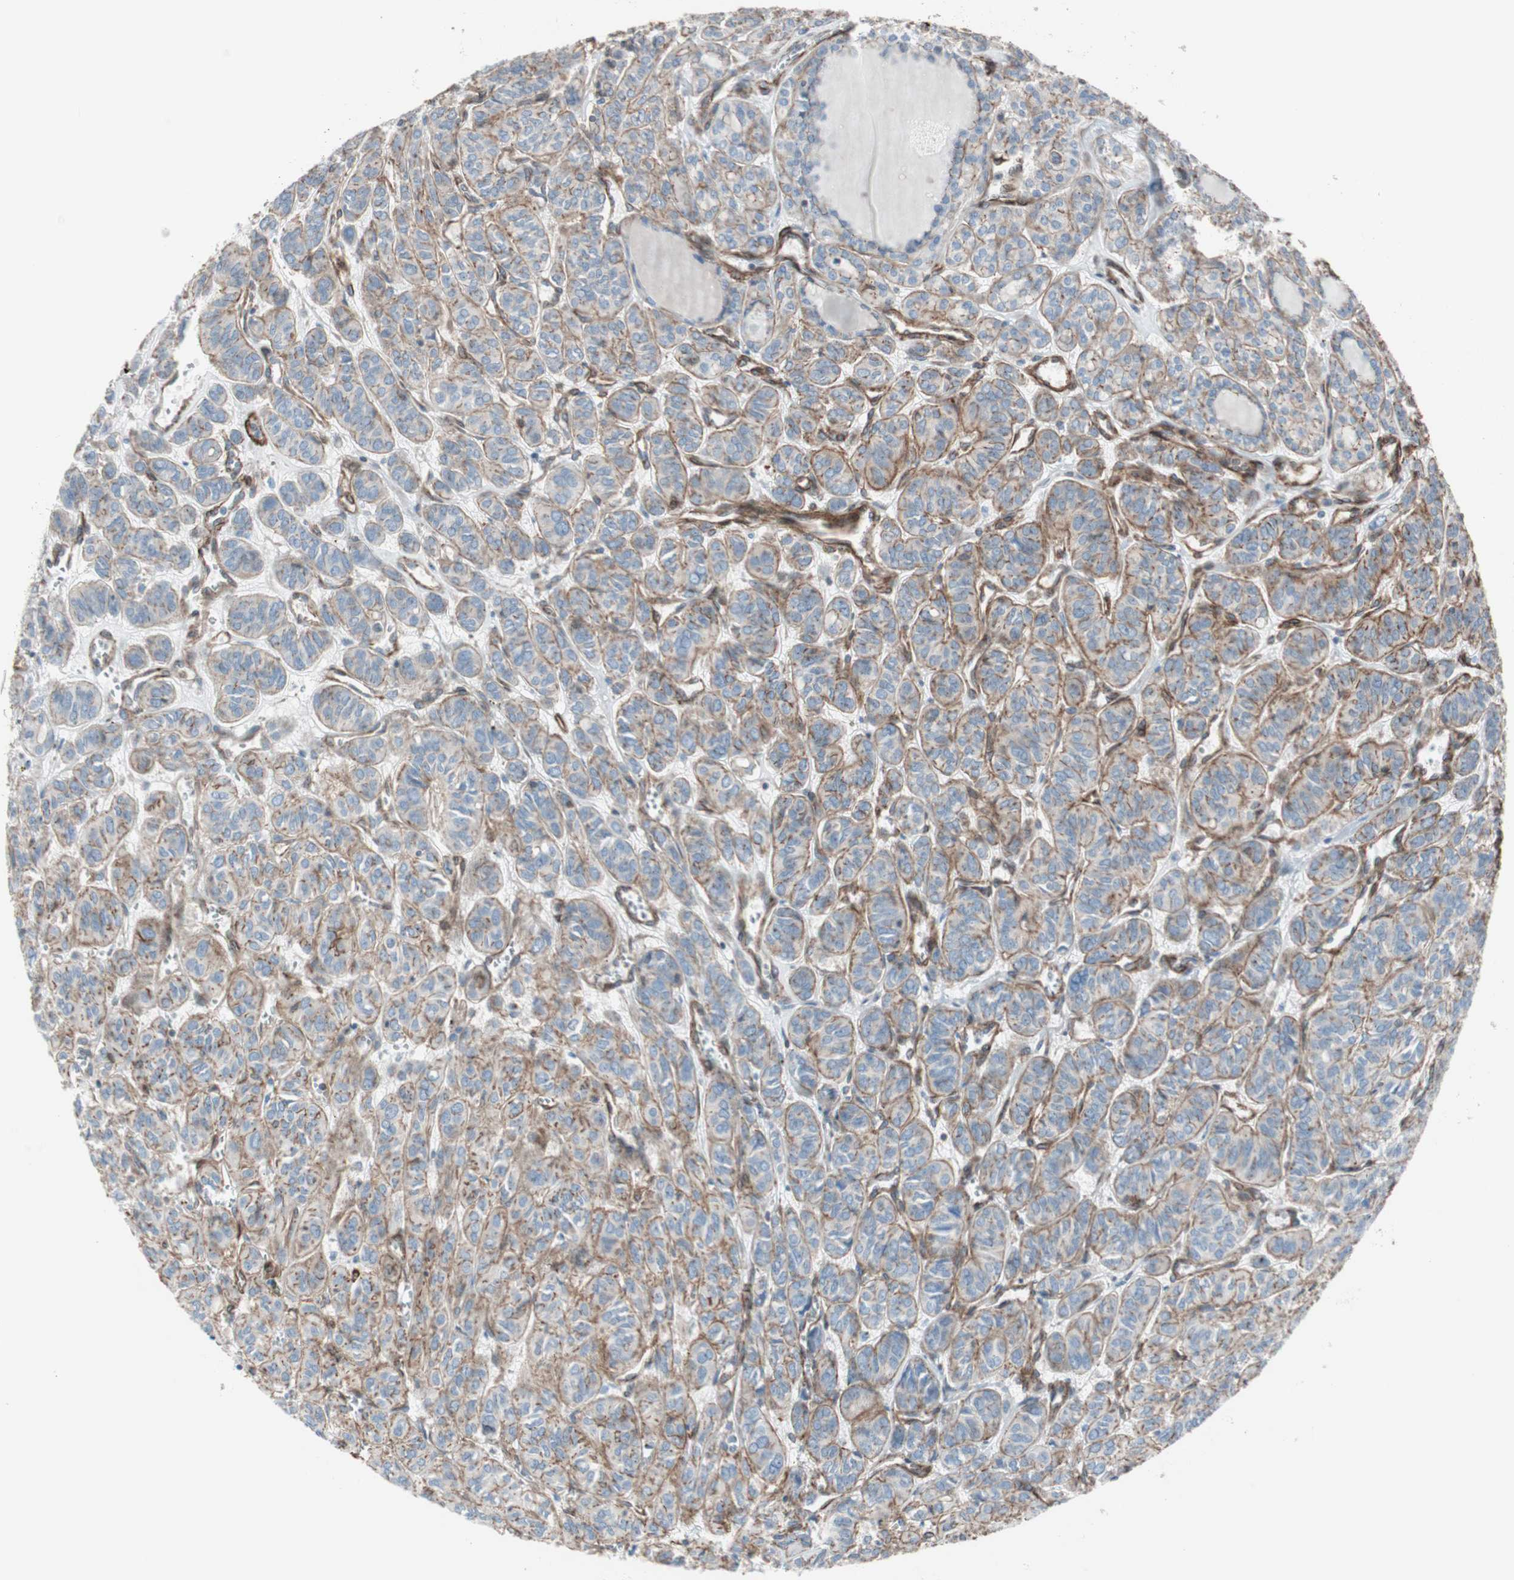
{"staining": {"intensity": "moderate", "quantity": ">75%", "location": "cytoplasmic/membranous"}, "tissue": "thyroid cancer", "cell_type": "Tumor cells", "image_type": "cancer", "snomed": [{"axis": "morphology", "description": "Follicular adenoma carcinoma, NOS"}, {"axis": "topography", "description": "Thyroid gland"}], "caption": "DAB (3,3'-diaminobenzidine) immunohistochemical staining of human follicular adenoma carcinoma (thyroid) displays moderate cytoplasmic/membranous protein positivity in about >75% of tumor cells.", "gene": "TCTA", "patient": {"sex": "female", "age": 71}}